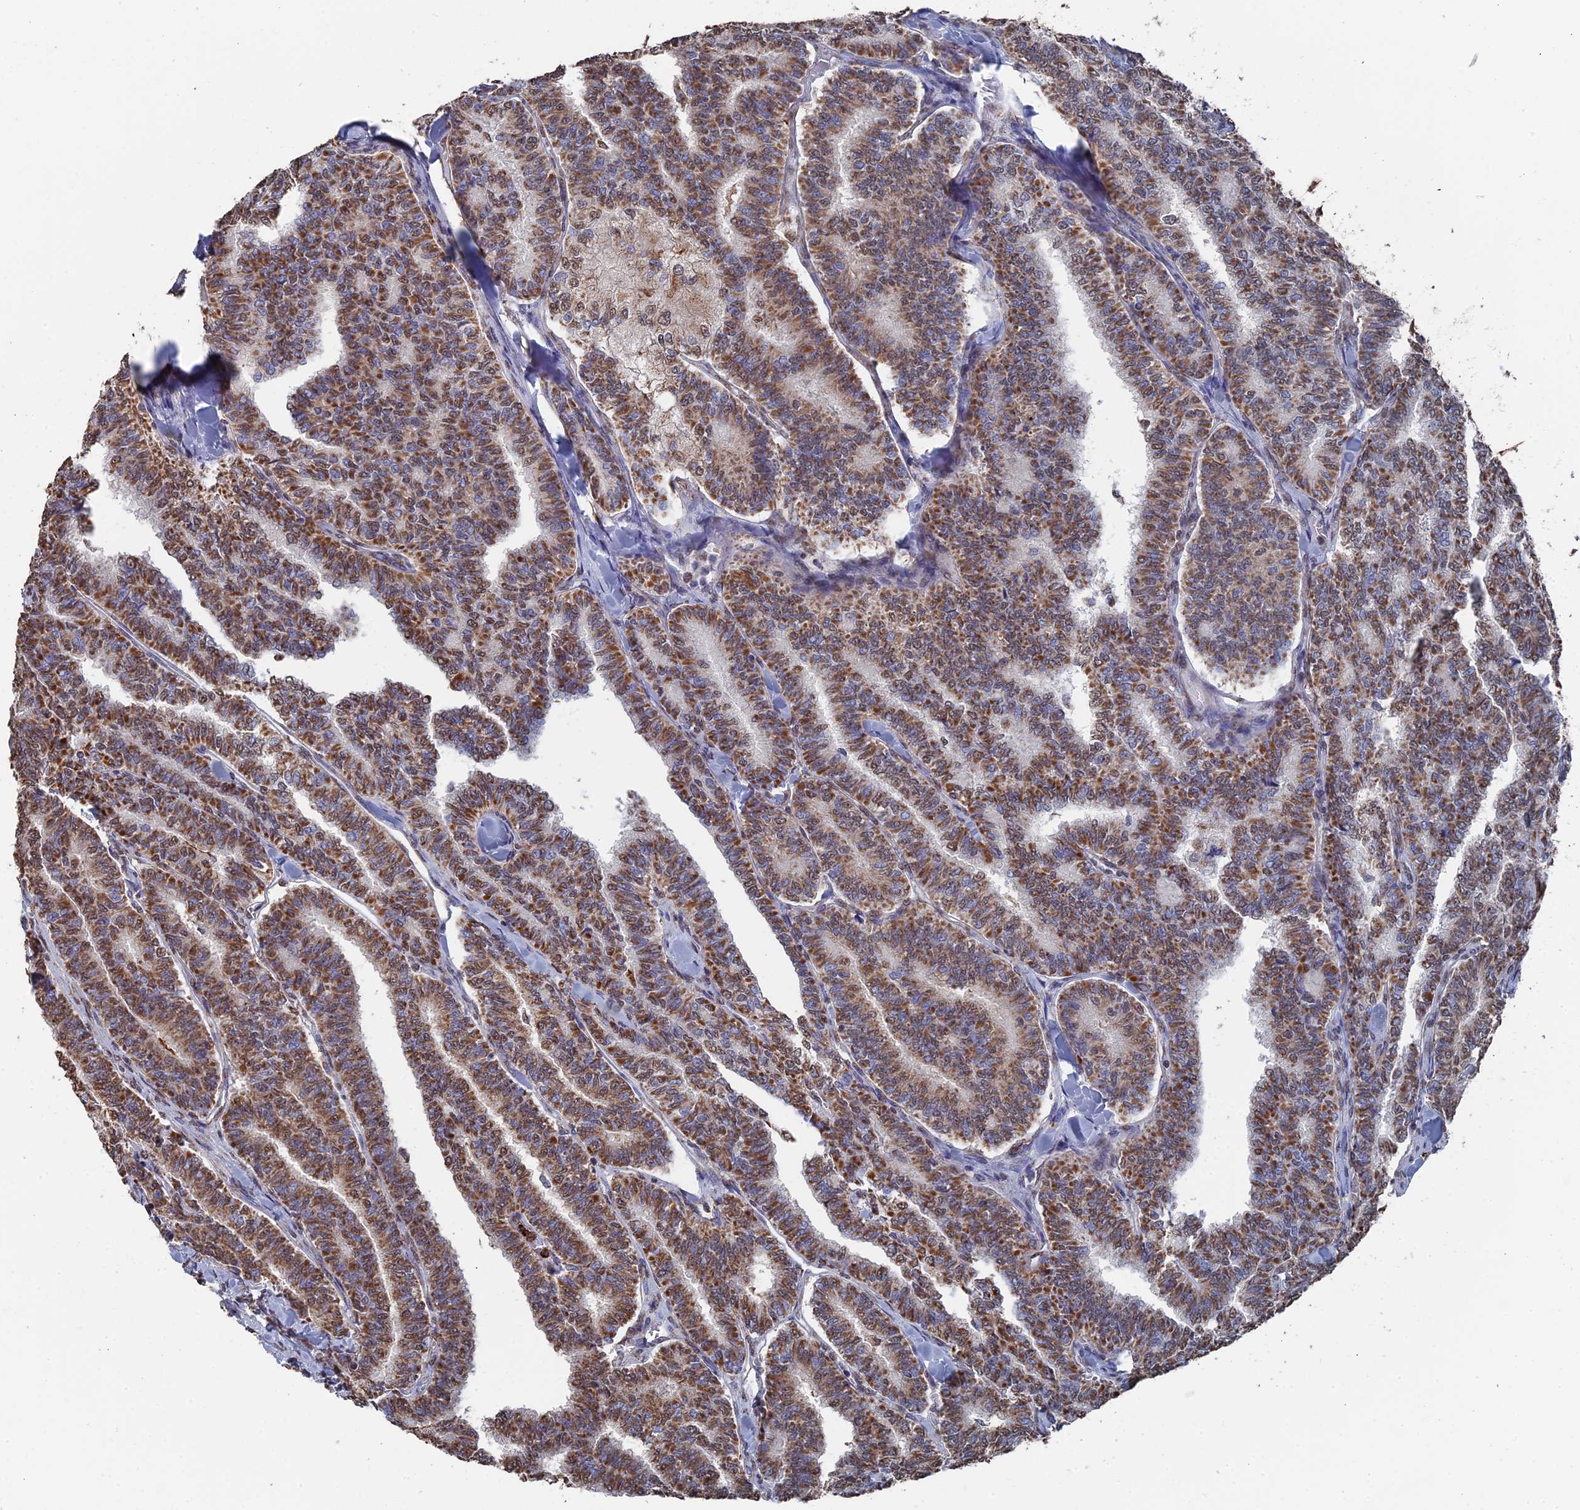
{"staining": {"intensity": "moderate", "quantity": ">75%", "location": "cytoplasmic/membranous"}, "tissue": "thyroid cancer", "cell_type": "Tumor cells", "image_type": "cancer", "snomed": [{"axis": "morphology", "description": "Papillary adenocarcinoma, NOS"}, {"axis": "topography", "description": "Thyroid gland"}], "caption": "DAB (3,3'-diaminobenzidine) immunohistochemical staining of thyroid cancer (papillary adenocarcinoma) exhibits moderate cytoplasmic/membranous protein positivity in approximately >75% of tumor cells. (DAB IHC, brown staining for protein, blue staining for nuclei).", "gene": "SMG9", "patient": {"sex": "female", "age": 35}}